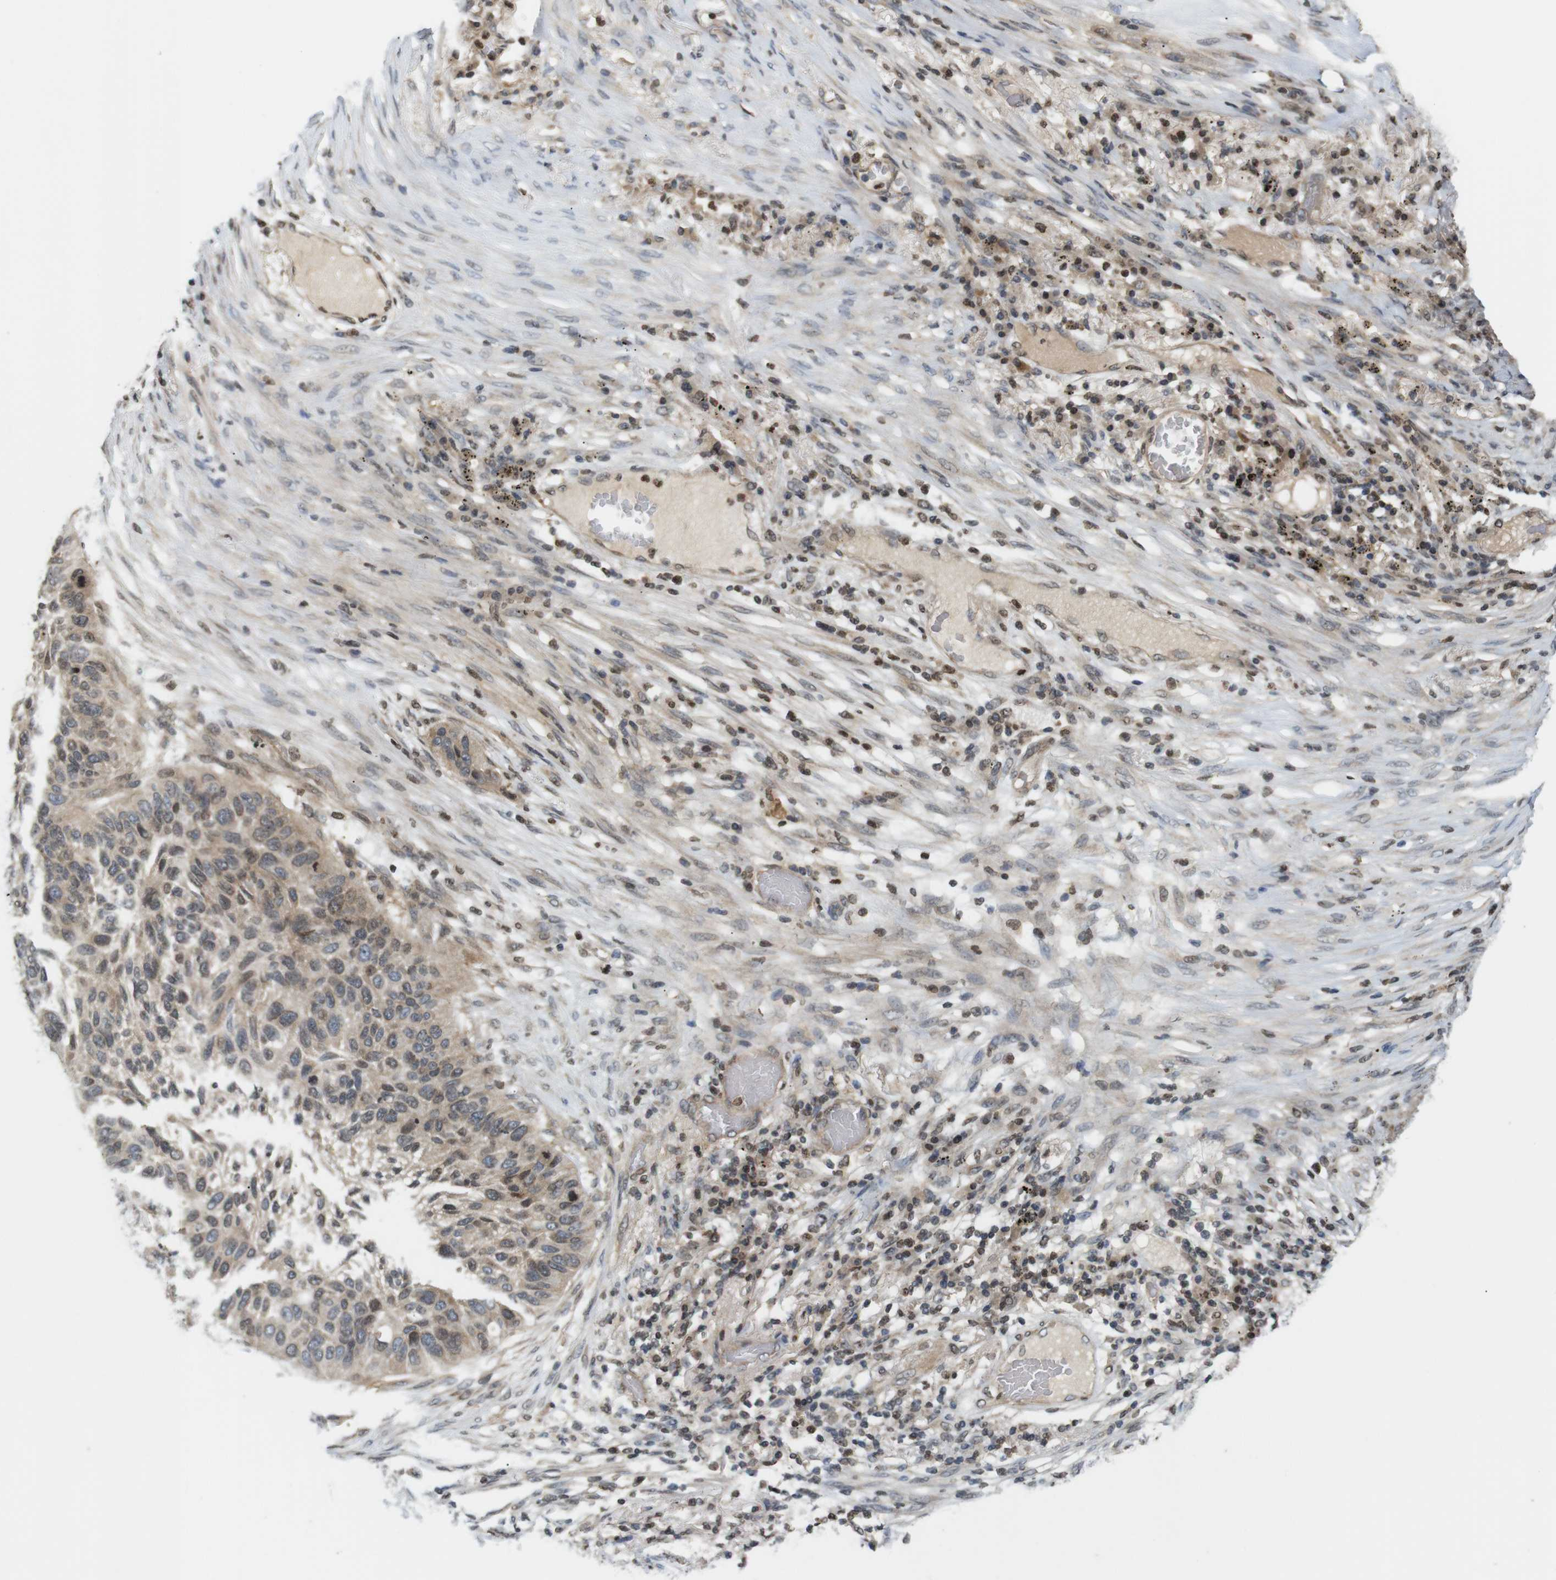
{"staining": {"intensity": "moderate", "quantity": ">75%", "location": "cytoplasmic/membranous"}, "tissue": "lung cancer", "cell_type": "Tumor cells", "image_type": "cancer", "snomed": [{"axis": "morphology", "description": "Squamous cell carcinoma, NOS"}, {"axis": "topography", "description": "Lung"}], "caption": "Immunohistochemical staining of squamous cell carcinoma (lung) displays moderate cytoplasmic/membranous protein staining in approximately >75% of tumor cells.", "gene": "MBD1", "patient": {"sex": "male", "age": 57}}